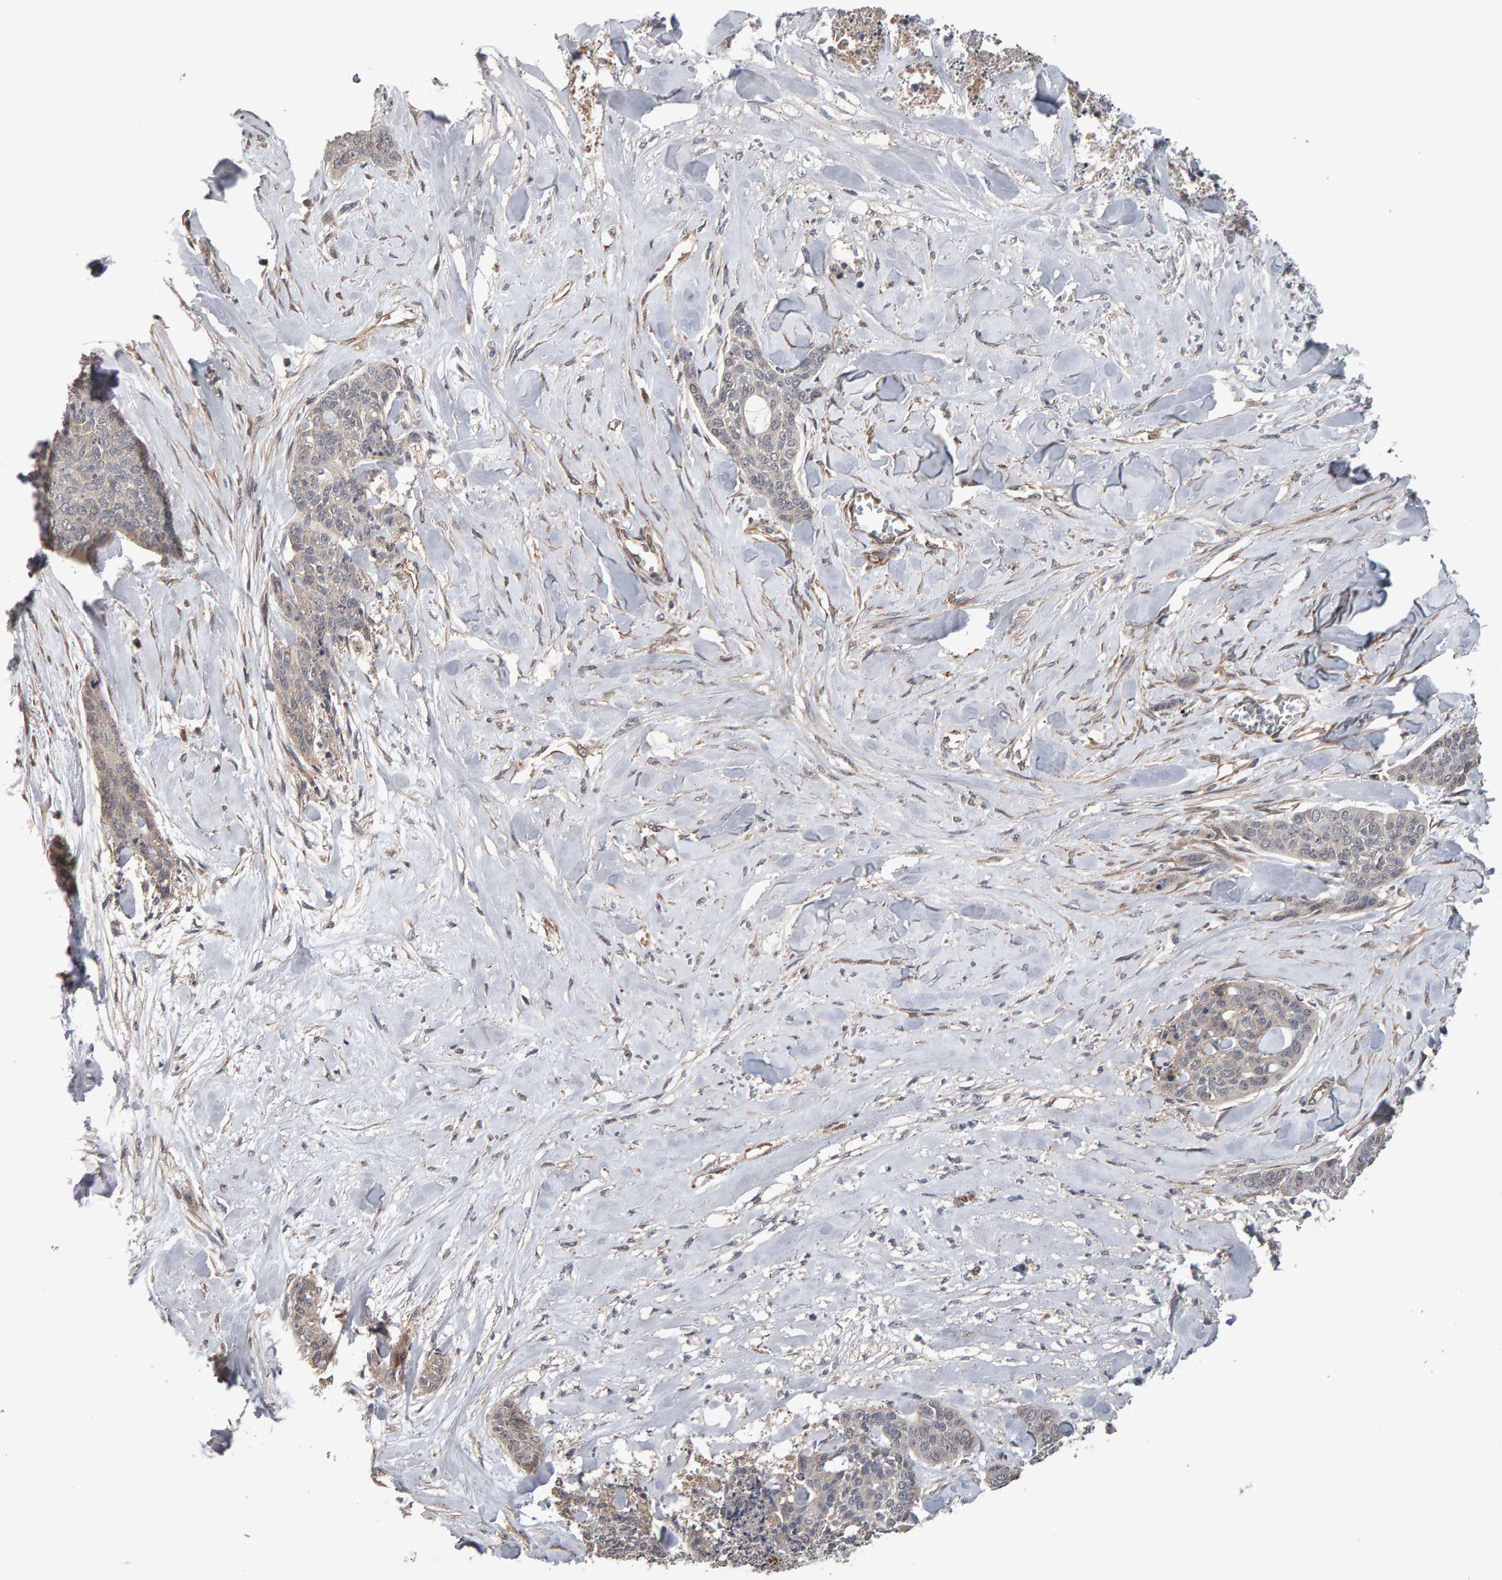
{"staining": {"intensity": "weak", "quantity": "25%-75%", "location": "cytoplasmic/membranous"}, "tissue": "skin cancer", "cell_type": "Tumor cells", "image_type": "cancer", "snomed": [{"axis": "morphology", "description": "Basal cell carcinoma"}, {"axis": "topography", "description": "Skin"}], "caption": "High-magnification brightfield microscopy of basal cell carcinoma (skin) stained with DAB (3,3'-diaminobenzidine) (brown) and counterstained with hematoxylin (blue). tumor cells exhibit weak cytoplasmic/membranous positivity is present in about25%-75% of cells. (brown staining indicates protein expression, while blue staining denotes nuclei).", "gene": "COASY", "patient": {"sex": "female", "age": 64}}